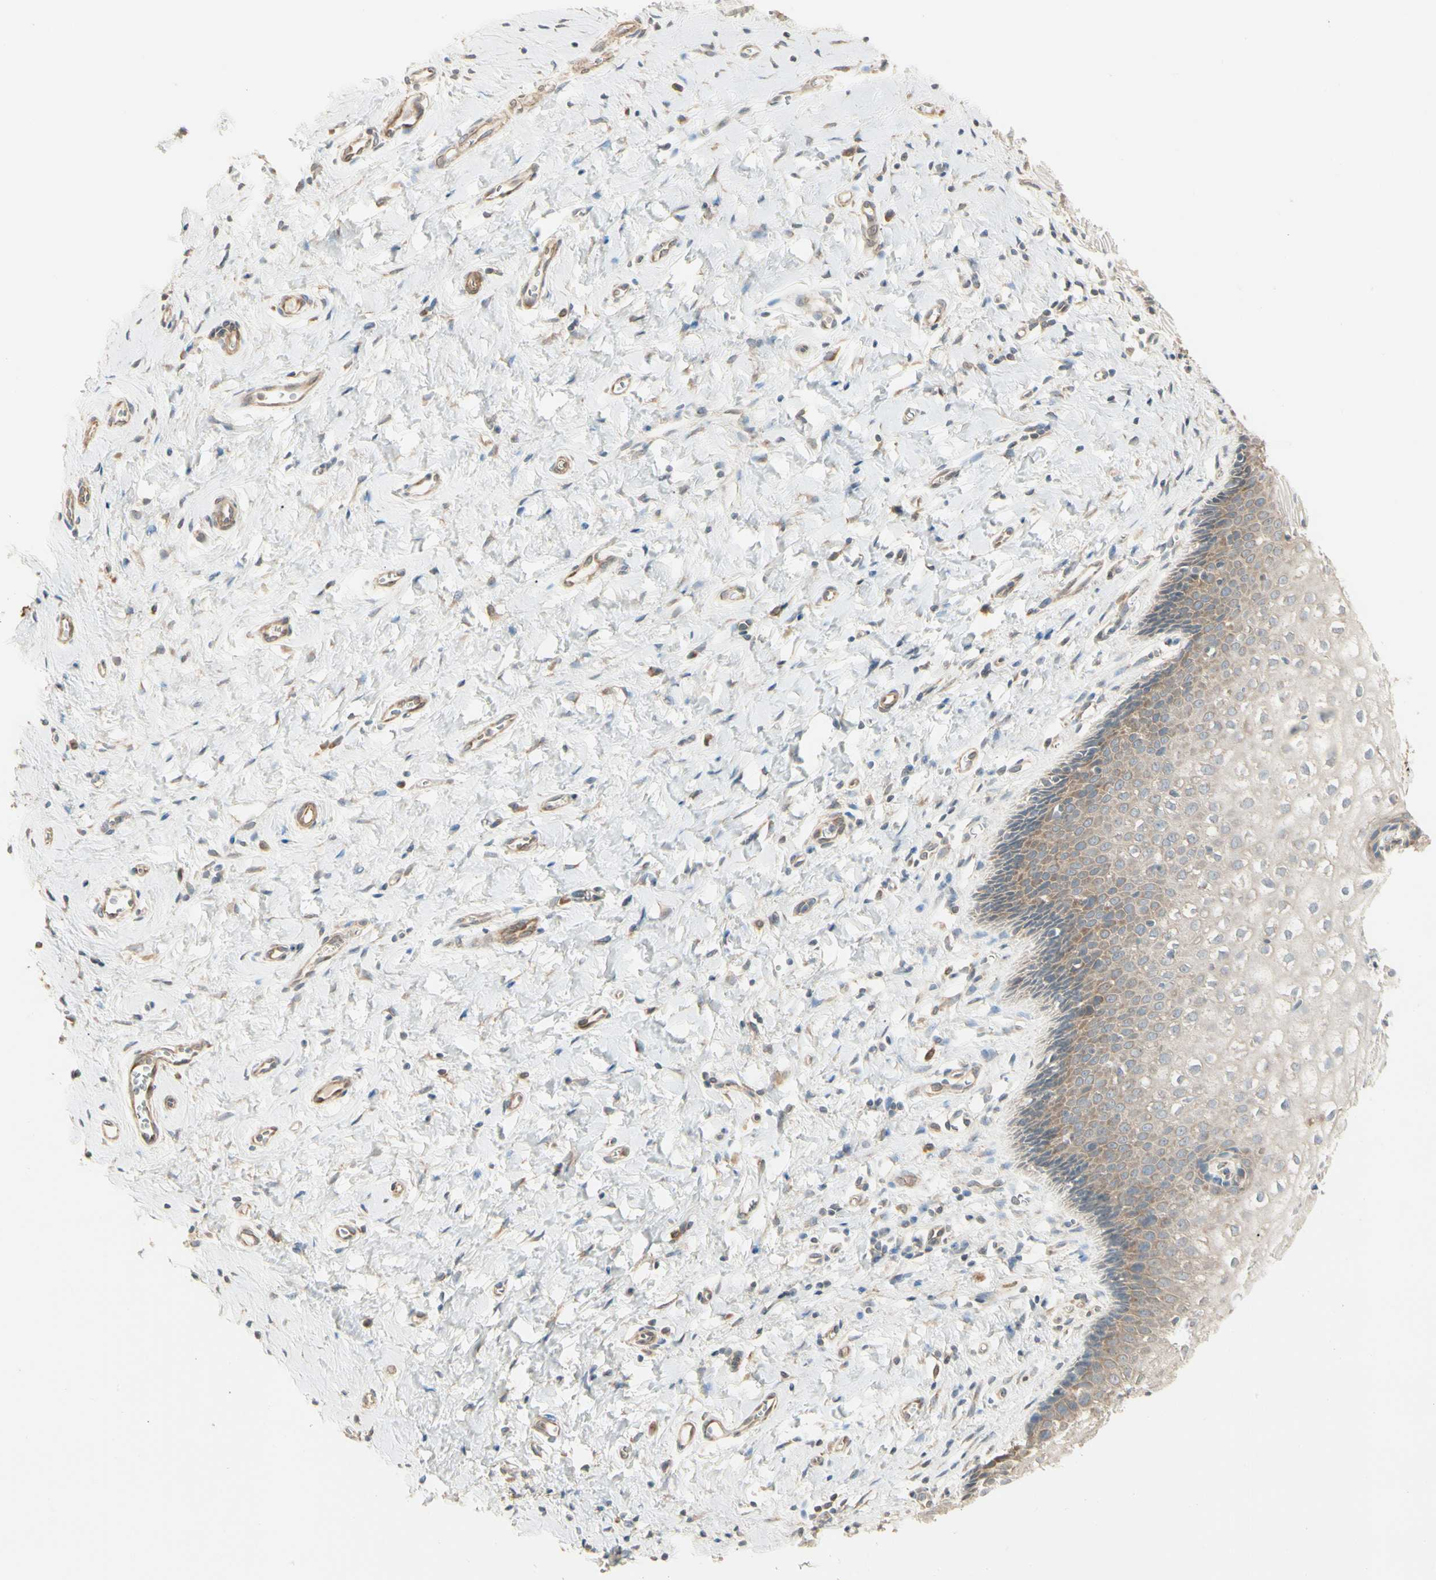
{"staining": {"intensity": "moderate", "quantity": "<25%", "location": "cytoplasmic/membranous"}, "tissue": "vagina", "cell_type": "Squamous epithelial cells", "image_type": "normal", "snomed": [{"axis": "morphology", "description": "Normal tissue, NOS"}, {"axis": "topography", "description": "Soft tissue"}, {"axis": "topography", "description": "Vagina"}], "caption": "Normal vagina demonstrates moderate cytoplasmic/membranous expression in approximately <25% of squamous epithelial cells.", "gene": "IRAG1", "patient": {"sex": "female", "age": 61}}